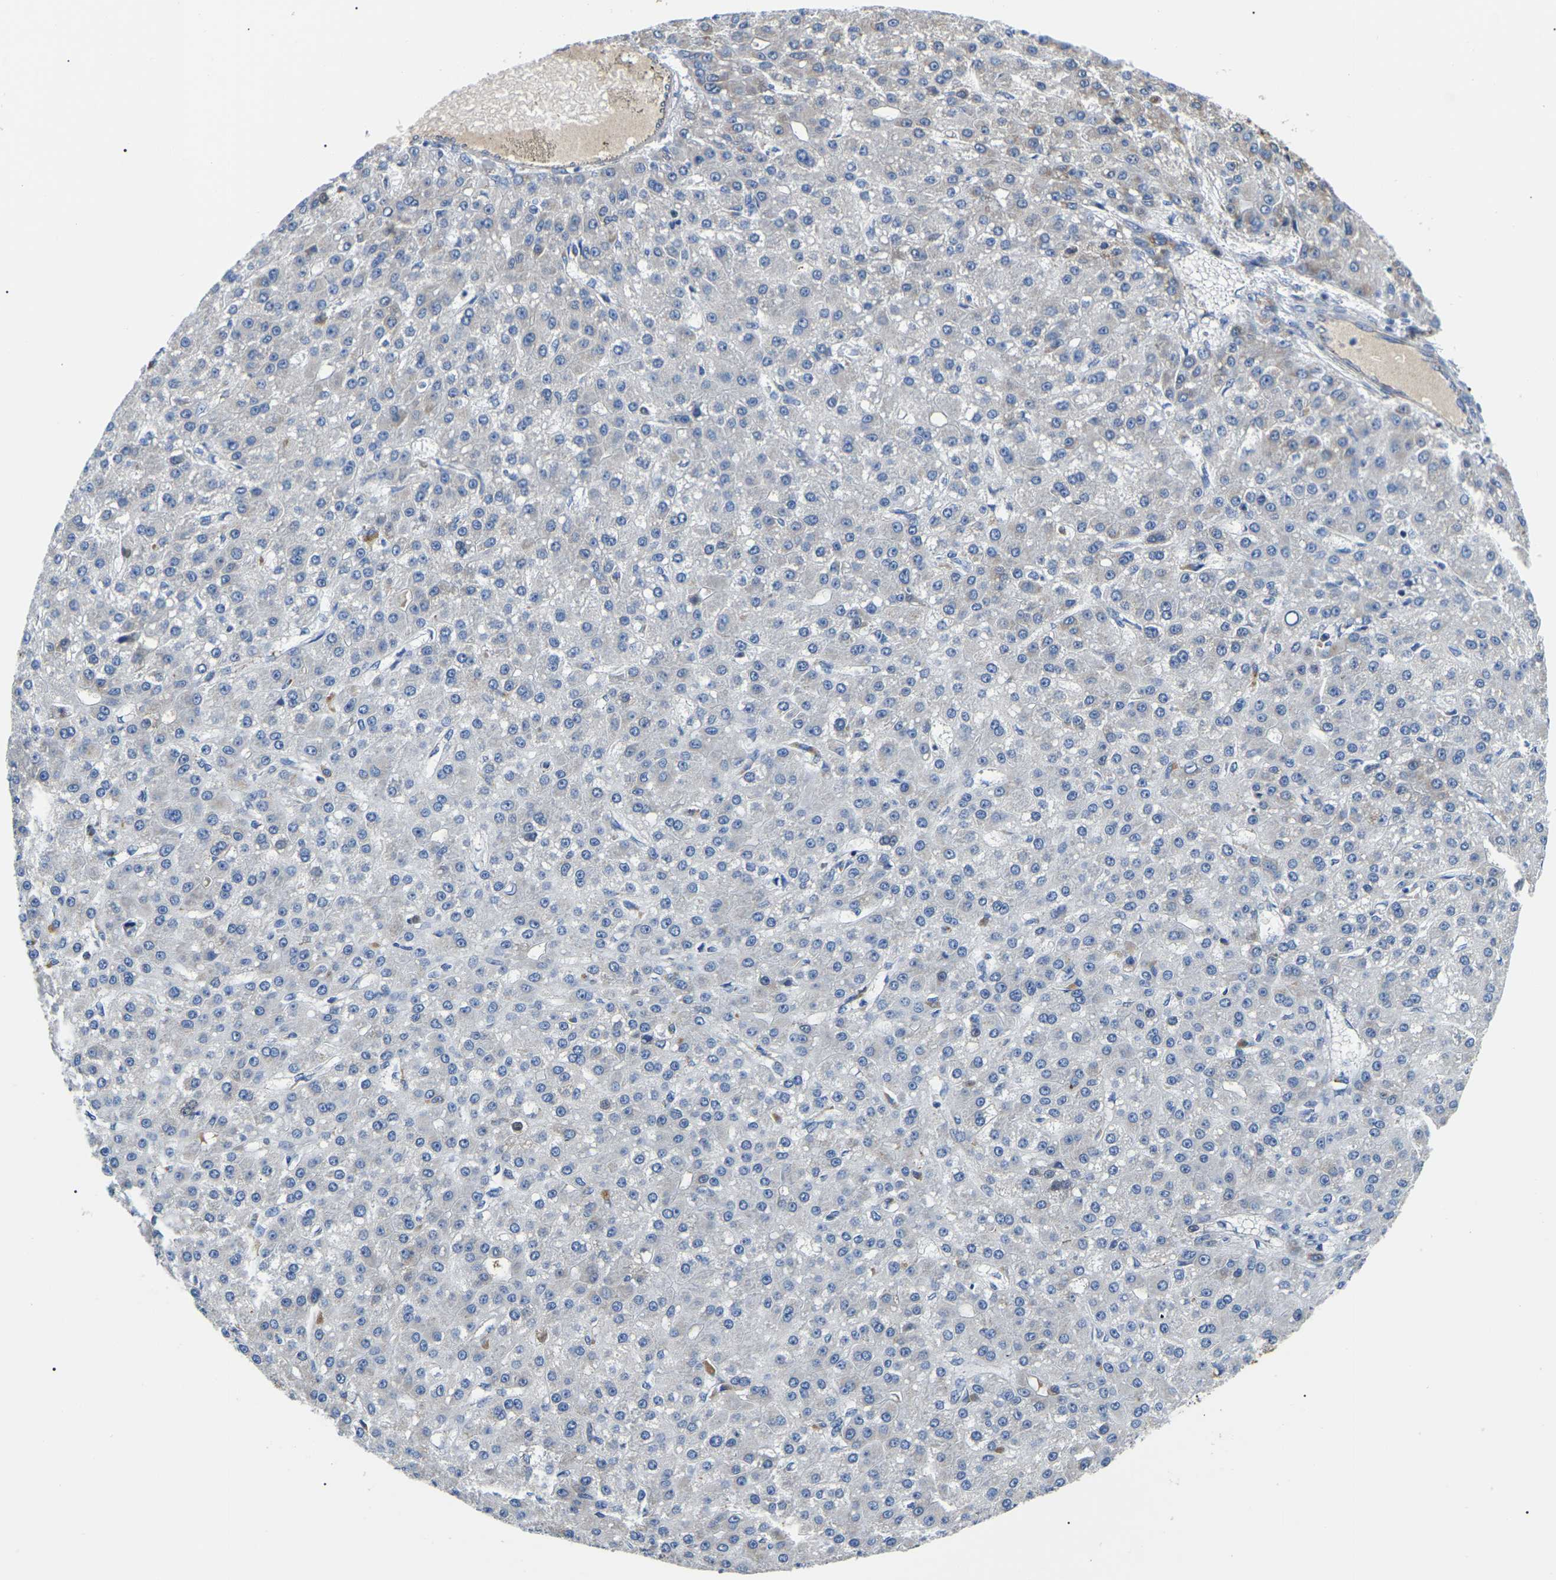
{"staining": {"intensity": "negative", "quantity": "none", "location": "none"}, "tissue": "liver cancer", "cell_type": "Tumor cells", "image_type": "cancer", "snomed": [{"axis": "morphology", "description": "Carcinoma, Hepatocellular, NOS"}, {"axis": "topography", "description": "Liver"}], "caption": "An immunohistochemistry photomicrograph of liver cancer is shown. There is no staining in tumor cells of liver cancer.", "gene": "PPM1E", "patient": {"sex": "male", "age": 67}}